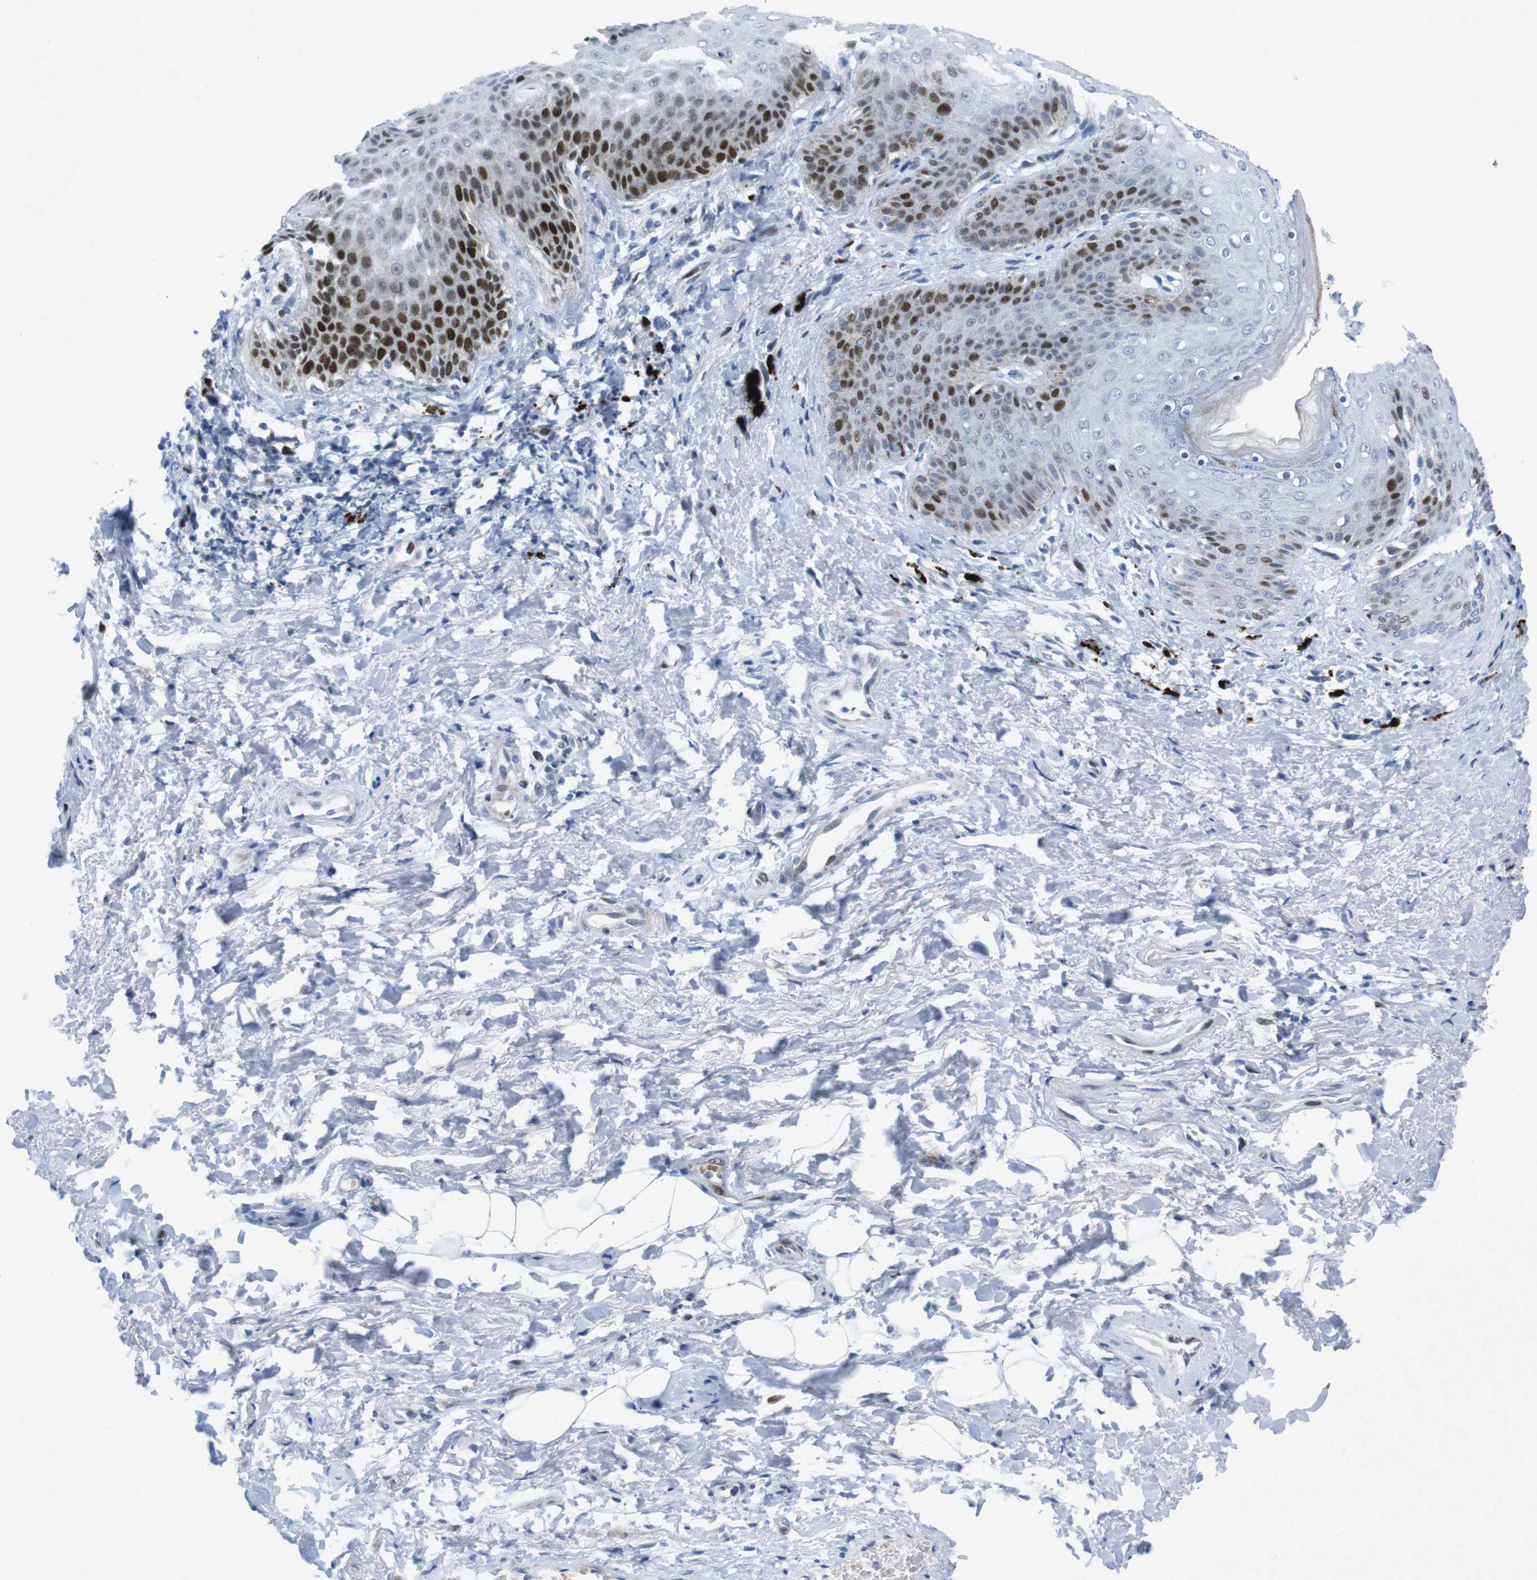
{"staining": {"intensity": "strong", "quantity": "25%-75%", "location": "nuclear"}, "tissue": "skin", "cell_type": "Epidermal cells", "image_type": "normal", "snomed": [{"axis": "morphology", "description": "Normal tissue, NOS"}, {"axis": "topography", "description": "Anal"}], "caption": "Immunohistochemistry staining of benign skin, which reveals high levels of strong nuclear expression in about 25%-75% of epidermal cells indicating strong nuclear protein positivity. The staining was performed using DAB (brown) for protein detection and nuclei were counterstained in hematoxylin (blue).", "gene": "CHAF1A", "patient": {"sex": "female", "age": 46}}